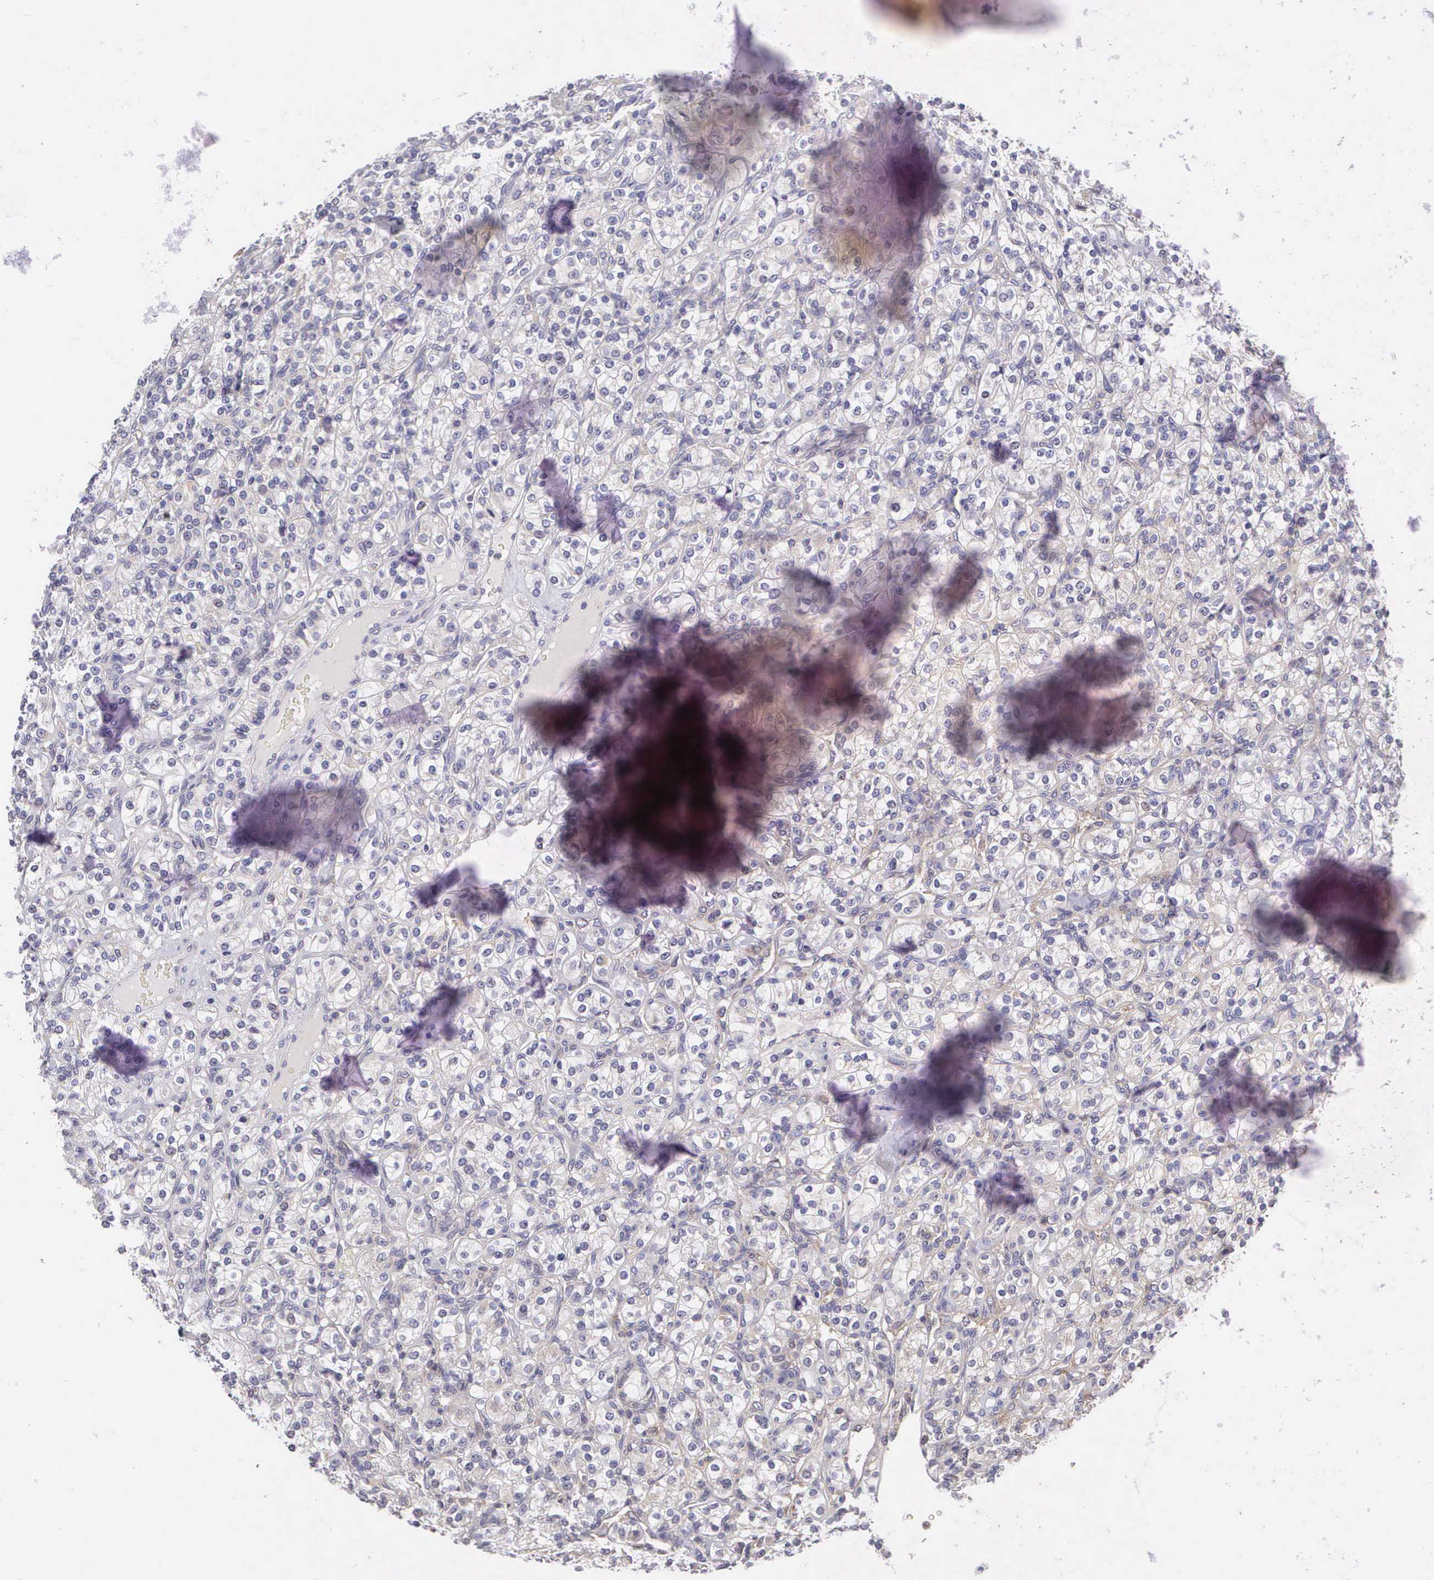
{"staining": {"intensity": "negative", "quantity": "none", "location": "none"}, "tissue": "renal cancer", "cell_type": "Tumor cells", "image_type": "cancer", "snomed": [{"axis": "morphology", "description": "Adenocarcinoma, NOS"}, {"axis": "topography", "description": "Kidney"}], "caption": "Immunohistochemistry micrograph of human renal cancer (adenocarcinoma) stained for a protein (brown), which exhibits no positivity in tumor cells.", "gene": "GRIPAP1", "patient": {"sex": "male", "age": 77}}